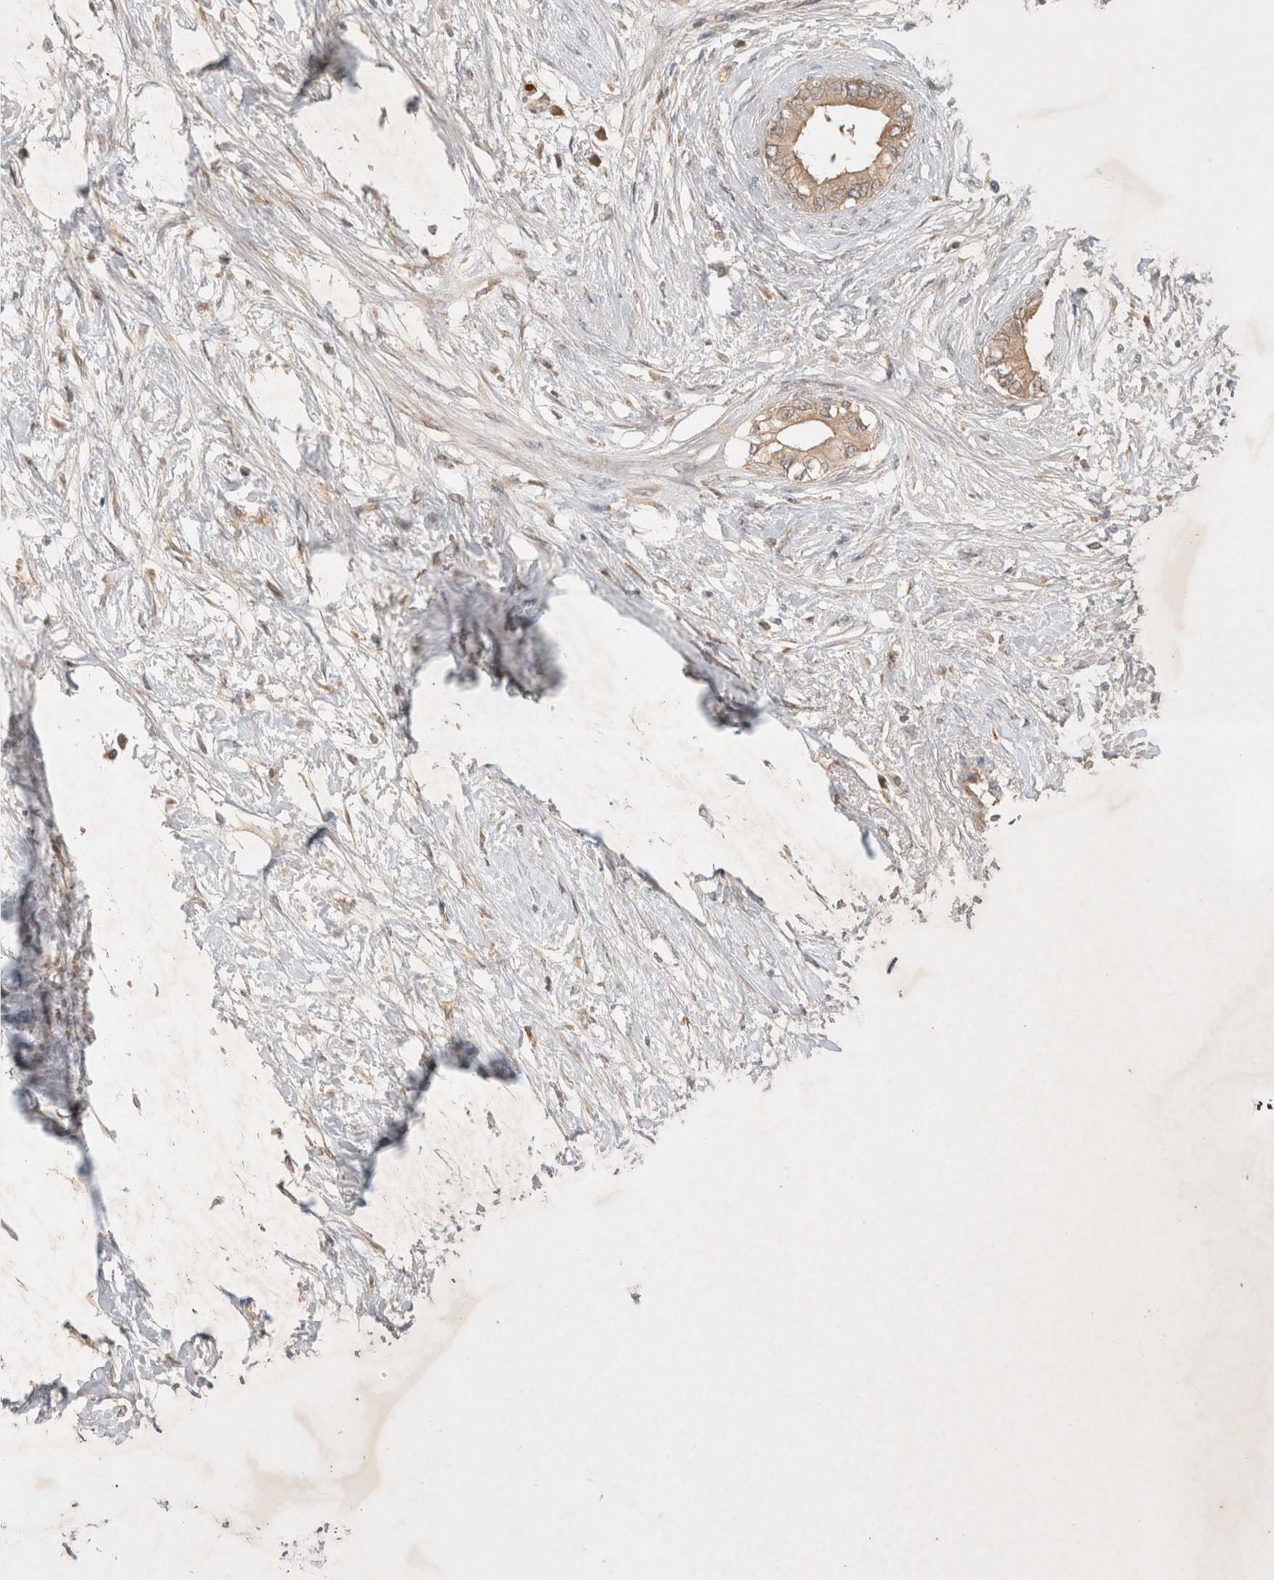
{"staining": {"intensity": "moderate", "quantity": ">75%", "location": "cytoplasmic/membranous"}, "tissue": "pancreatic cancer", "cell_type": "Tumor cells", "image_type": "cancer", "snomed": [{"axis": "morphology", "description": "Normal tissue, NOS"}, {"axis": "morphology", "description": "Adenocarcinoma, NOS"}, {"axis": "topography", "description": "Pancreas"}, {"axis": "topography", "description": "Duodenum"}], "caption": "Adenocarcinoma (pancreatic) stained with DAB immunohistochemistry shows medium levels of moderate cytoplasmic/membranous staining in about >75% of tumor cells.", "gene": "YES1", "patient": {"sex": "female", "age": 60}}